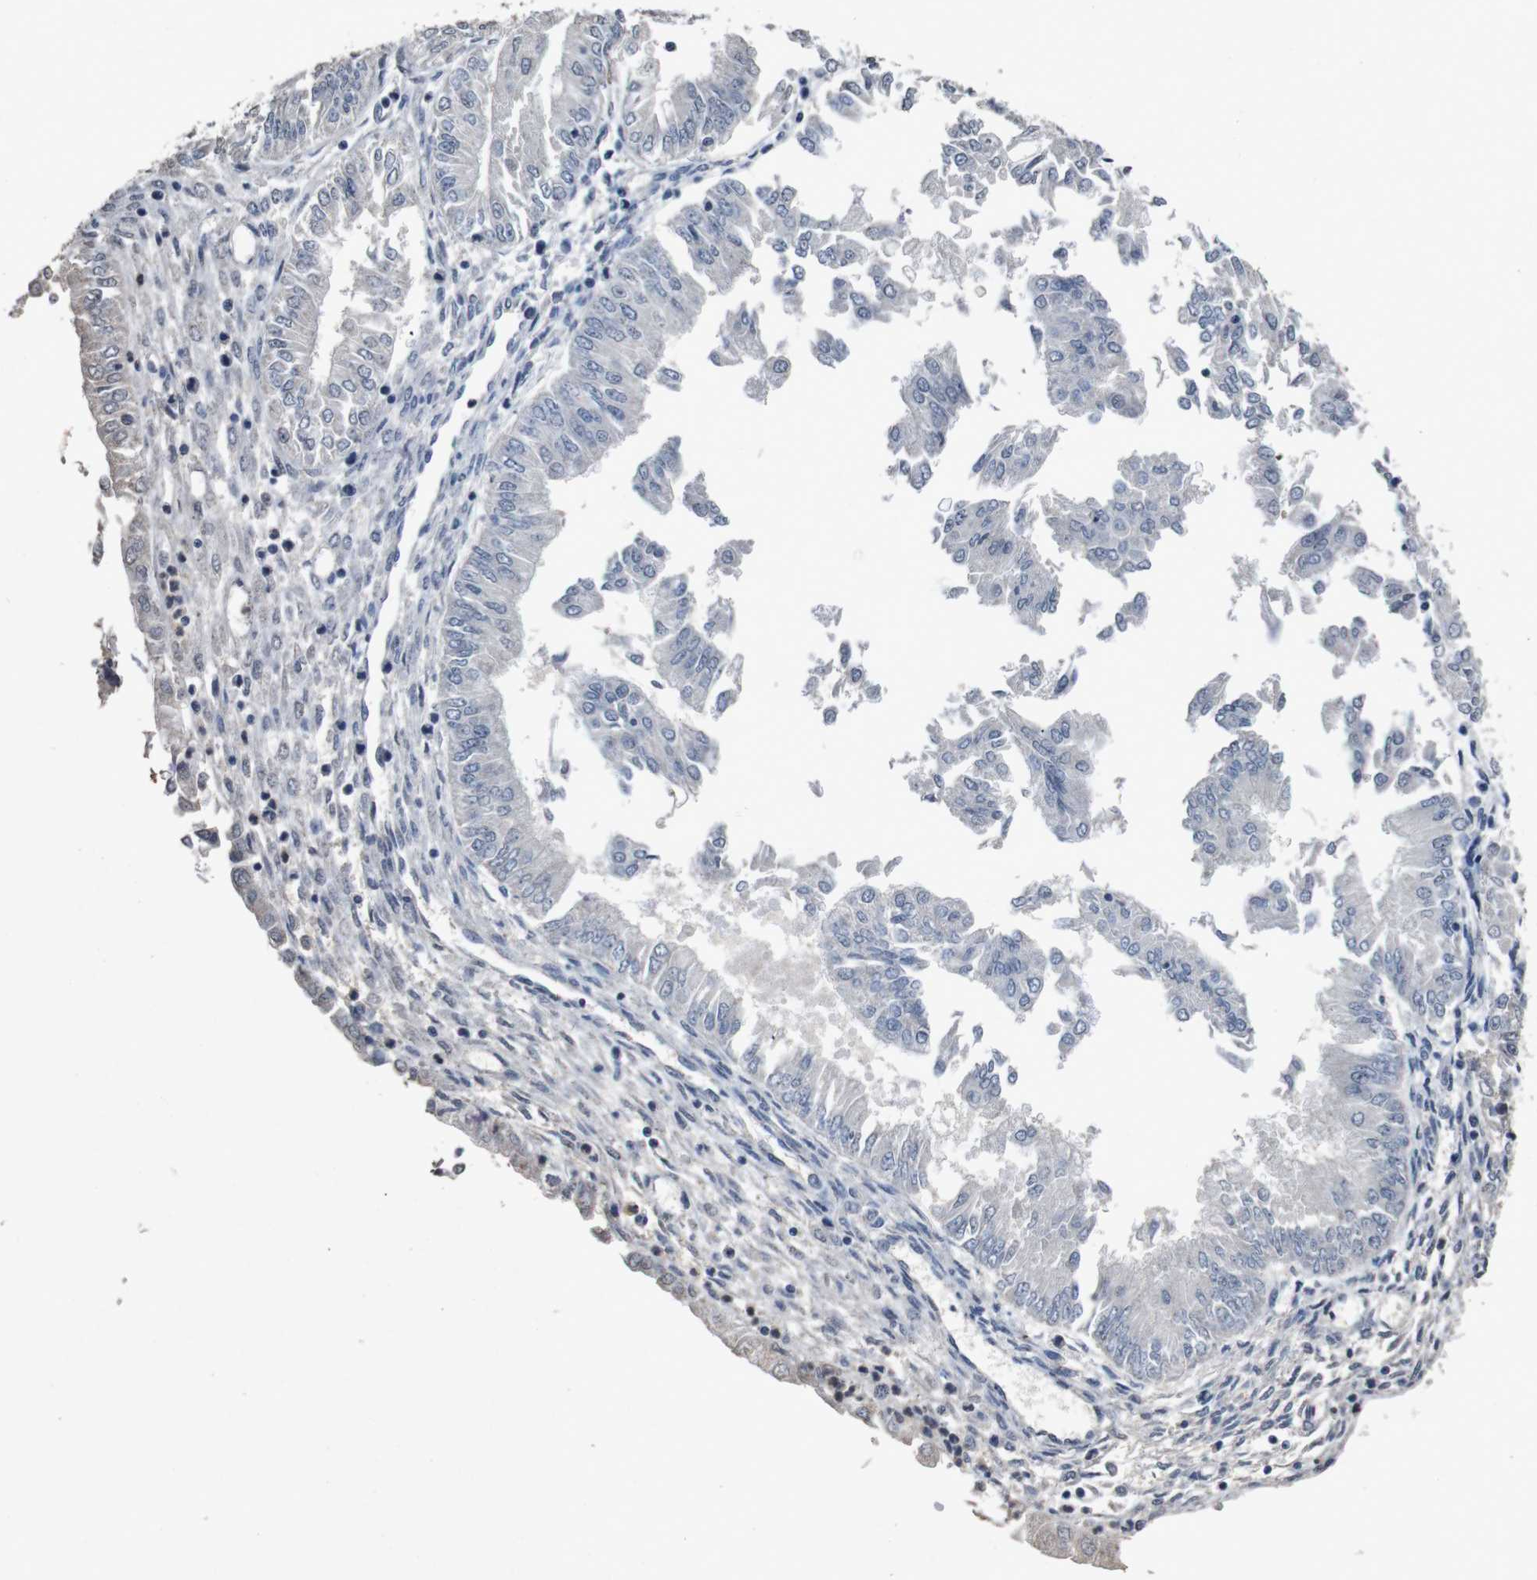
{"staining": {"intensity": "negative", "quantity": "none", "location": "none"}, "tissue": "endometrial cancer", "cell_type": "Tumor cells", "image_type": "cancer", "snomed": [{"axis": "morphology", "description": "Adenocarcinoma, NOS"}, {"axis": "topography", "description": "Endometrium"}], "caption": "A micrograph of human endometrial cancer (adenocarcinoma) is negative for staining in tumor cells.", "gene": "AKT3", "patient": {"sex": "female", "age": 53}}